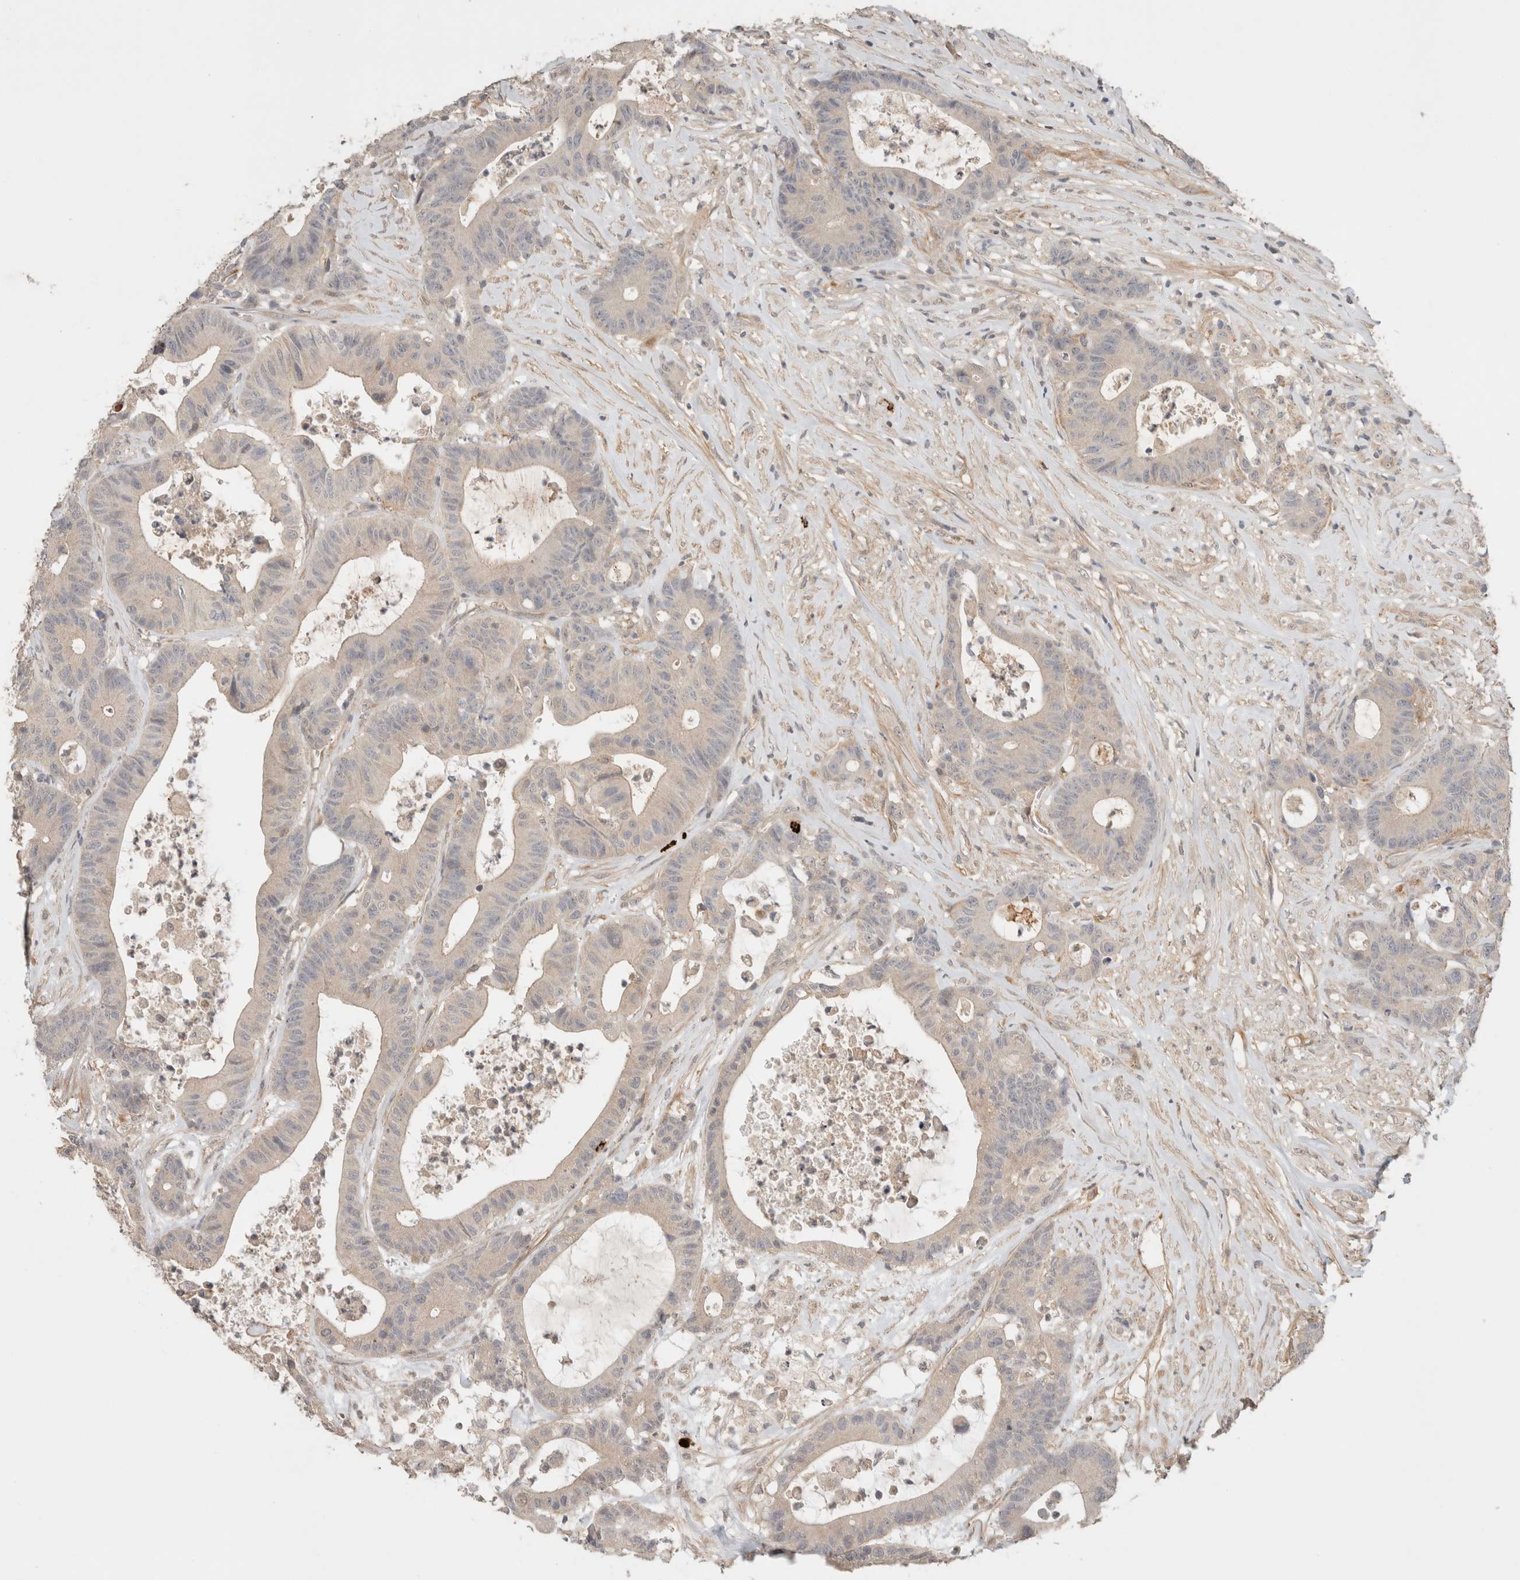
{"staining": {"intensity": "negative", "quantity": "none", "location": "none"}, "tissue": "colorectal cancer", "cell_type": "Tumor cells", "image_type": "cancer", "snomed": [{"axis": "morphology", "description": "Adenocarcinoma, NOS"}, {"axis": "topography", "description": "Colon"}], "caption": "High magnification brightfield microscopy of colorectal cancer (adenocarcinoma) stained with DAB (3,3'-diaminobenzidine) (brown) and counterstained with hematoxylin (blue): tumor cells show no significant positivity.", "gene": "HSPG2", "patient": {"sex": "female", "age": 84}}